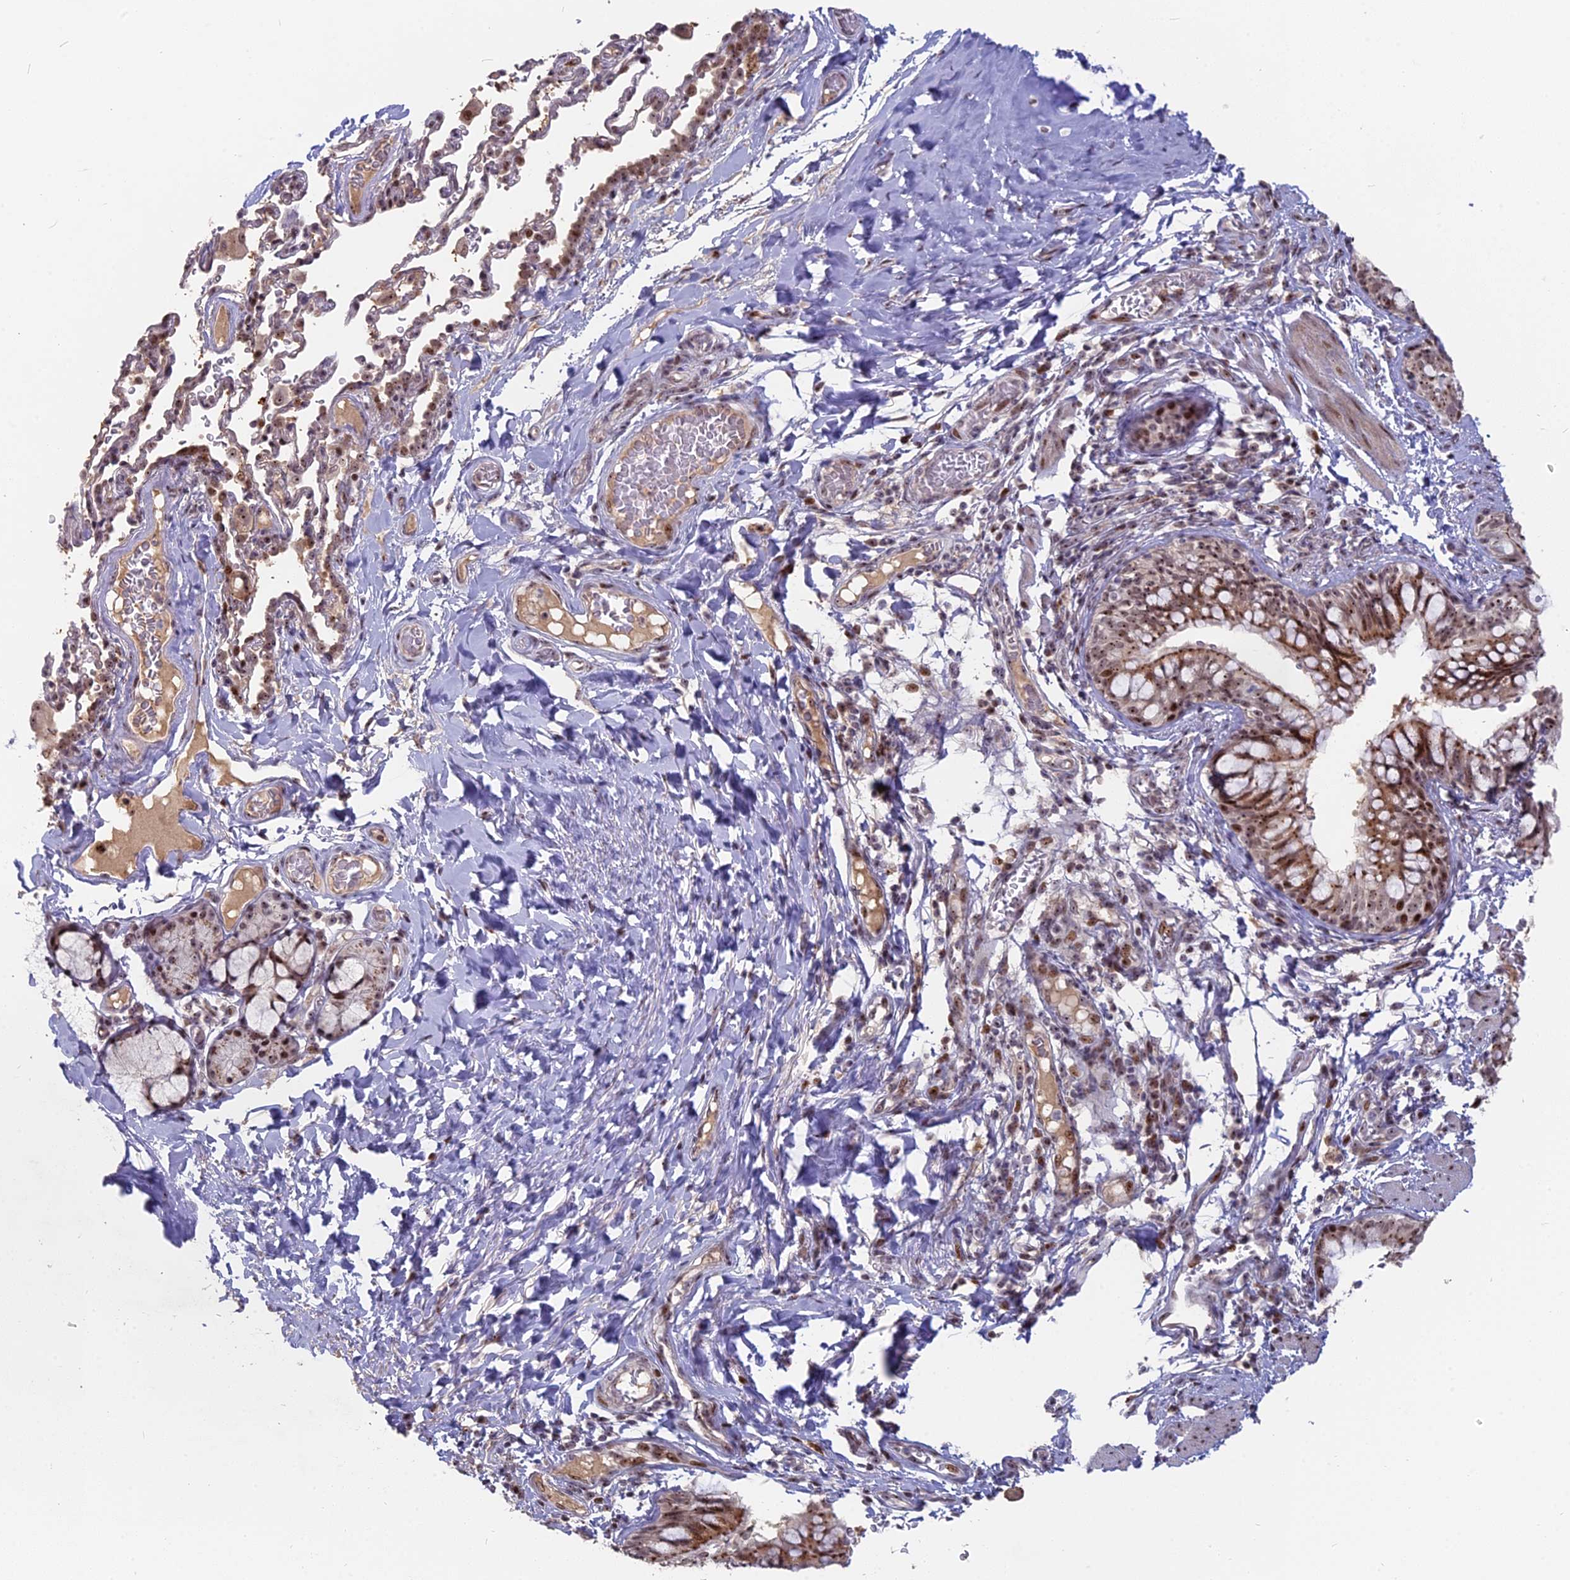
{"staining": {"intensity": "moderate", "quantity": ">75%", "location": "cytoplasmic/membranous,nuclear"}, "tissue": "bronchus", "cell_type": "Respiratory epithelial cells", "image_type": "normal", "snomed": [{"axis": "morphology", "description": "Normal tissue, NOS"}, {"axis": "topography", "description": "Cartilage tissue"}, {"axis": "topography", "description": "Bronchus"}], "caption": "A medium amount of moderate cytoplasmic/membranous,nuclear expression is seen in about >75% of respiratory epithelial cells in normal bronchus. The protein of interest is stained brown, and the nuclei are stained in blue (DAB (3,3'-diaminobenzidine) IHC with brightfield microscopy, high magnification).", "gene": "FAM131A", "patient": {"sex": "female", "age": 36}}